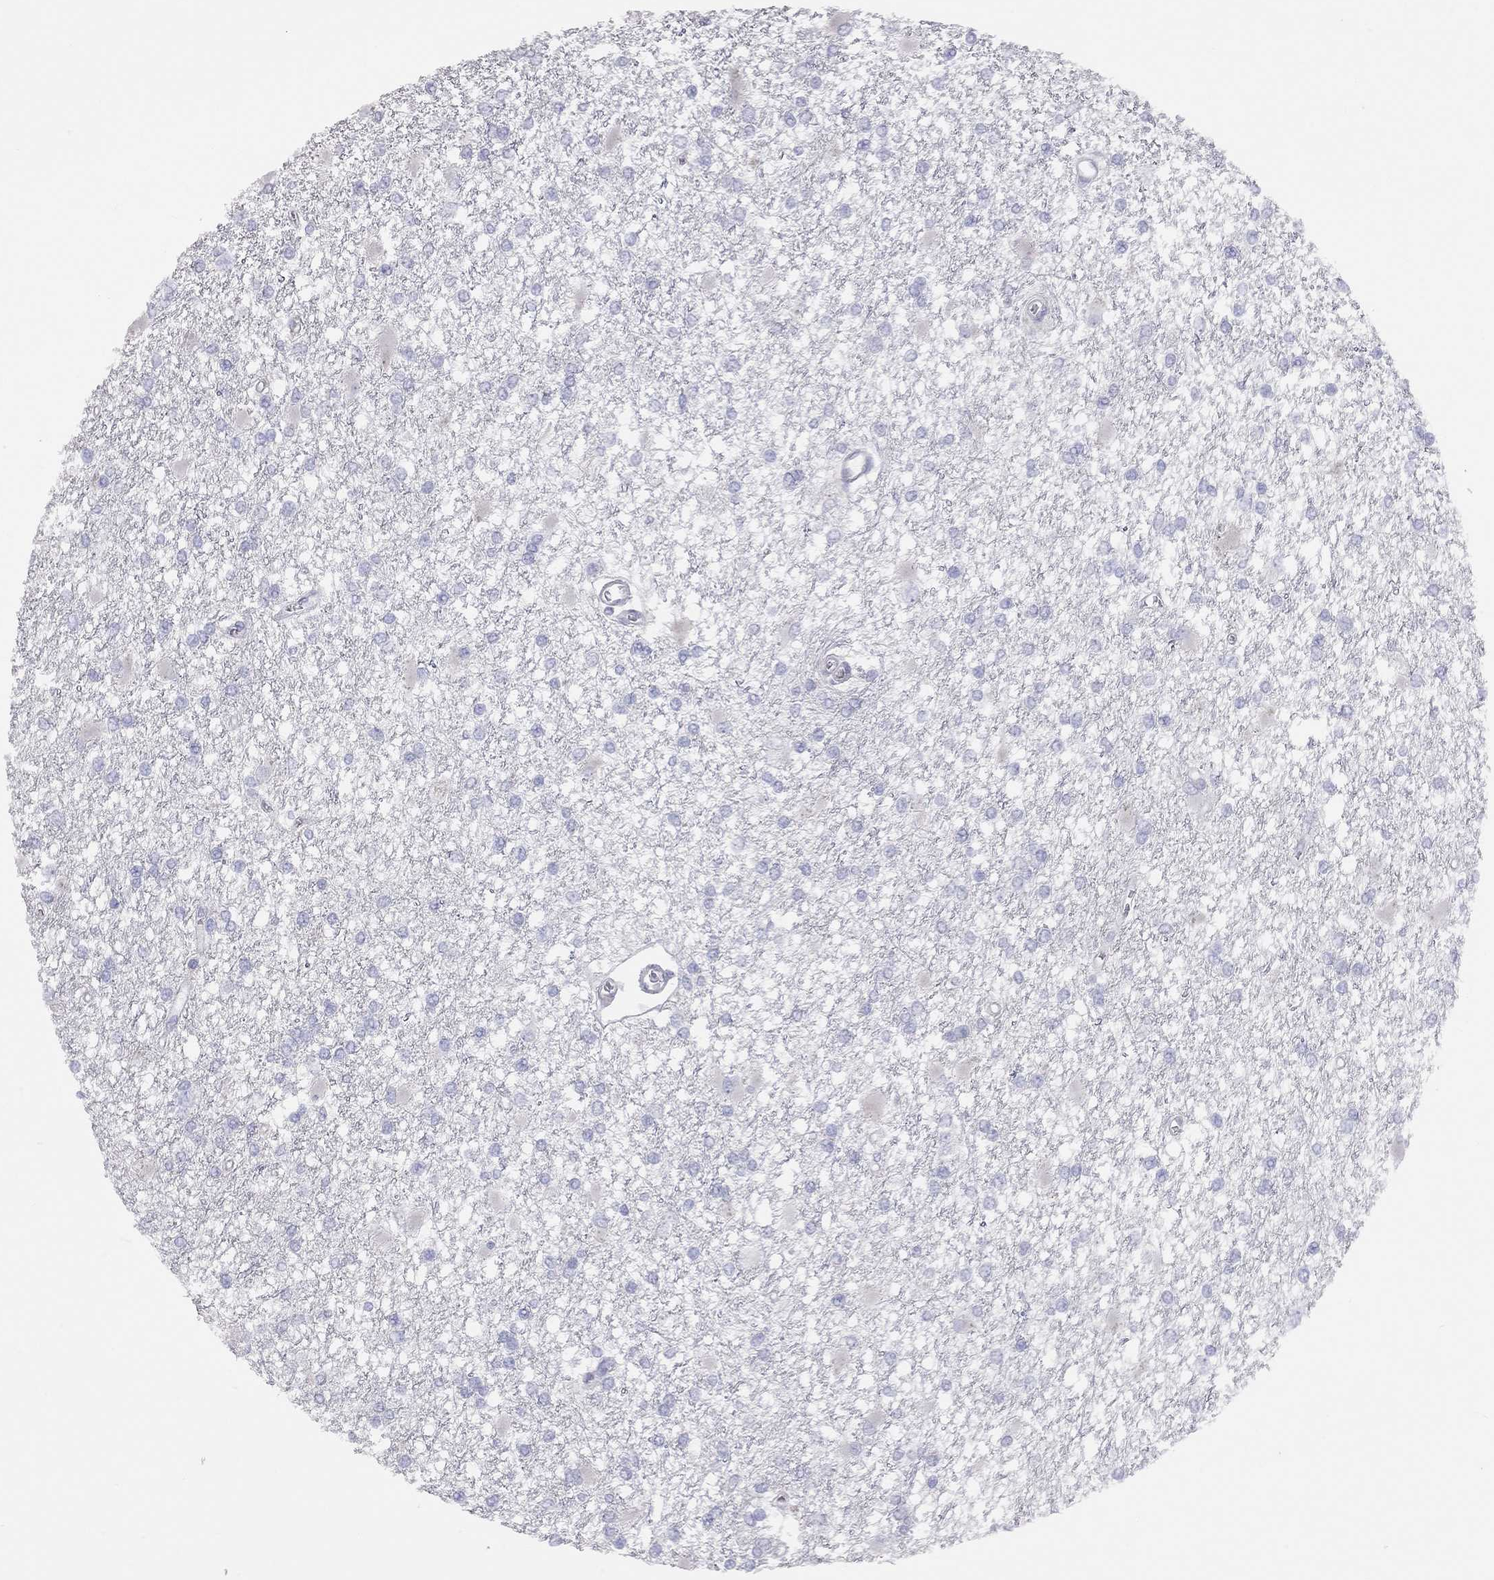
{"staining": {"intensity": "negative", "quantity": "none", "location": "none"}, "tissue": "glioma", "cell_type": "Tumor cells", "image_type": "cancer", "snomed": [{"axis": "morphology", "description": "Glioma, malignant, High grade"}, {"axis": "topography", "description": "Cerebral cortex"}], "caption": "The micrograph displays no significant expression in tumor cells of glioma.", "gene": "ADCYAP1", "patient": {"sex": "male", "age": 79}}